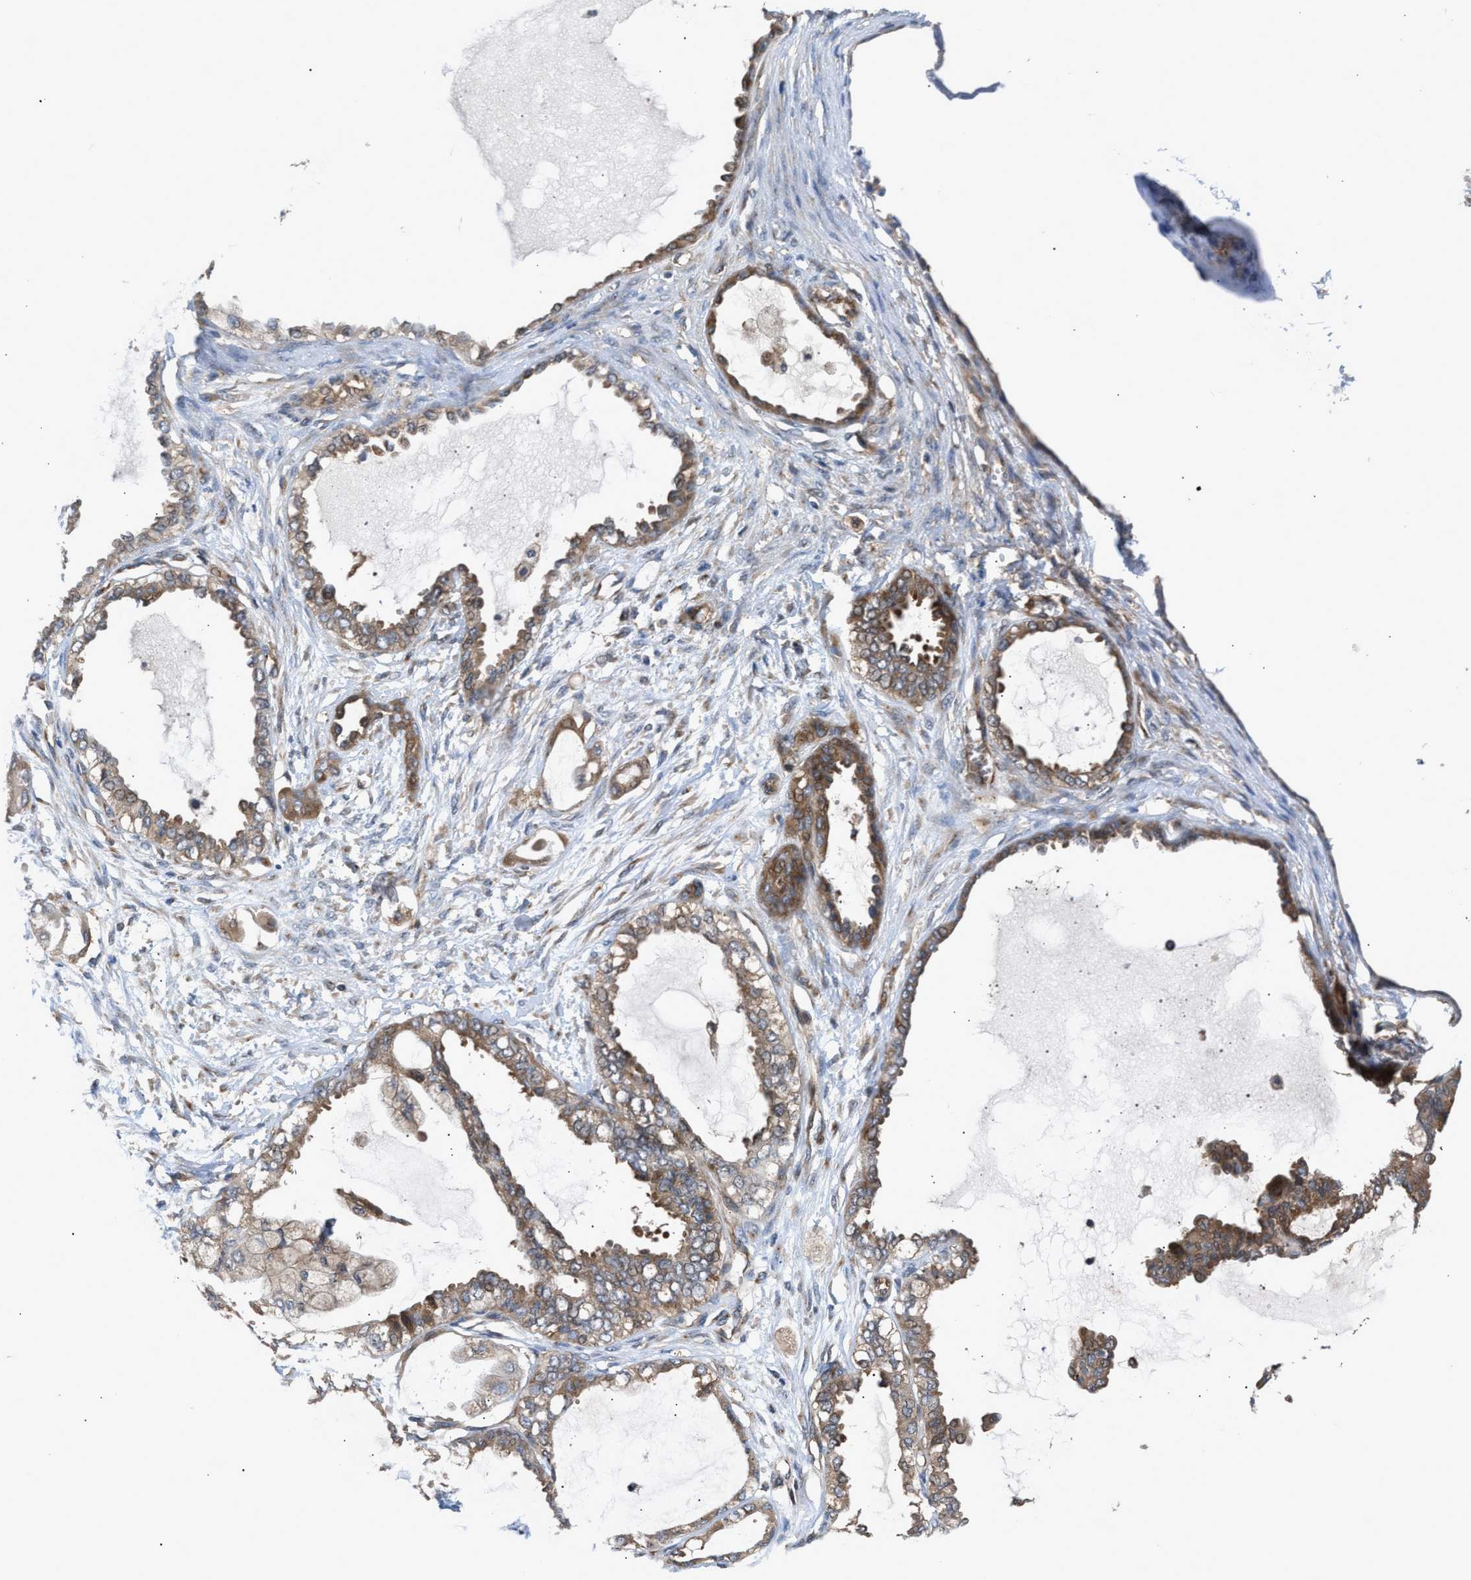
{"staining": {"intensity": "moderate", "quantity": ">75%", "location": "cytoplasmic/membranous"}, "tissue": "ovarian cancer", "cell_type": "Tumor cells", "image_type": "cancer", "snomed": [{"axis": "morphology", "description": "Carcinoma, NOS"}, {"axis": "morphology", "description": "Carcinoma, endometroid"}, {"axis": "topography", "description": "Ovary"}], "caption": "Protein expression analysis of human ovarian cancer (endometroid carcinoma) reveals moderate cytoplasmic/membranous staining in about >75% of tumor cells.", "gene": "LAPTM4B", "patient": {"sex": "female", "age": 50}}